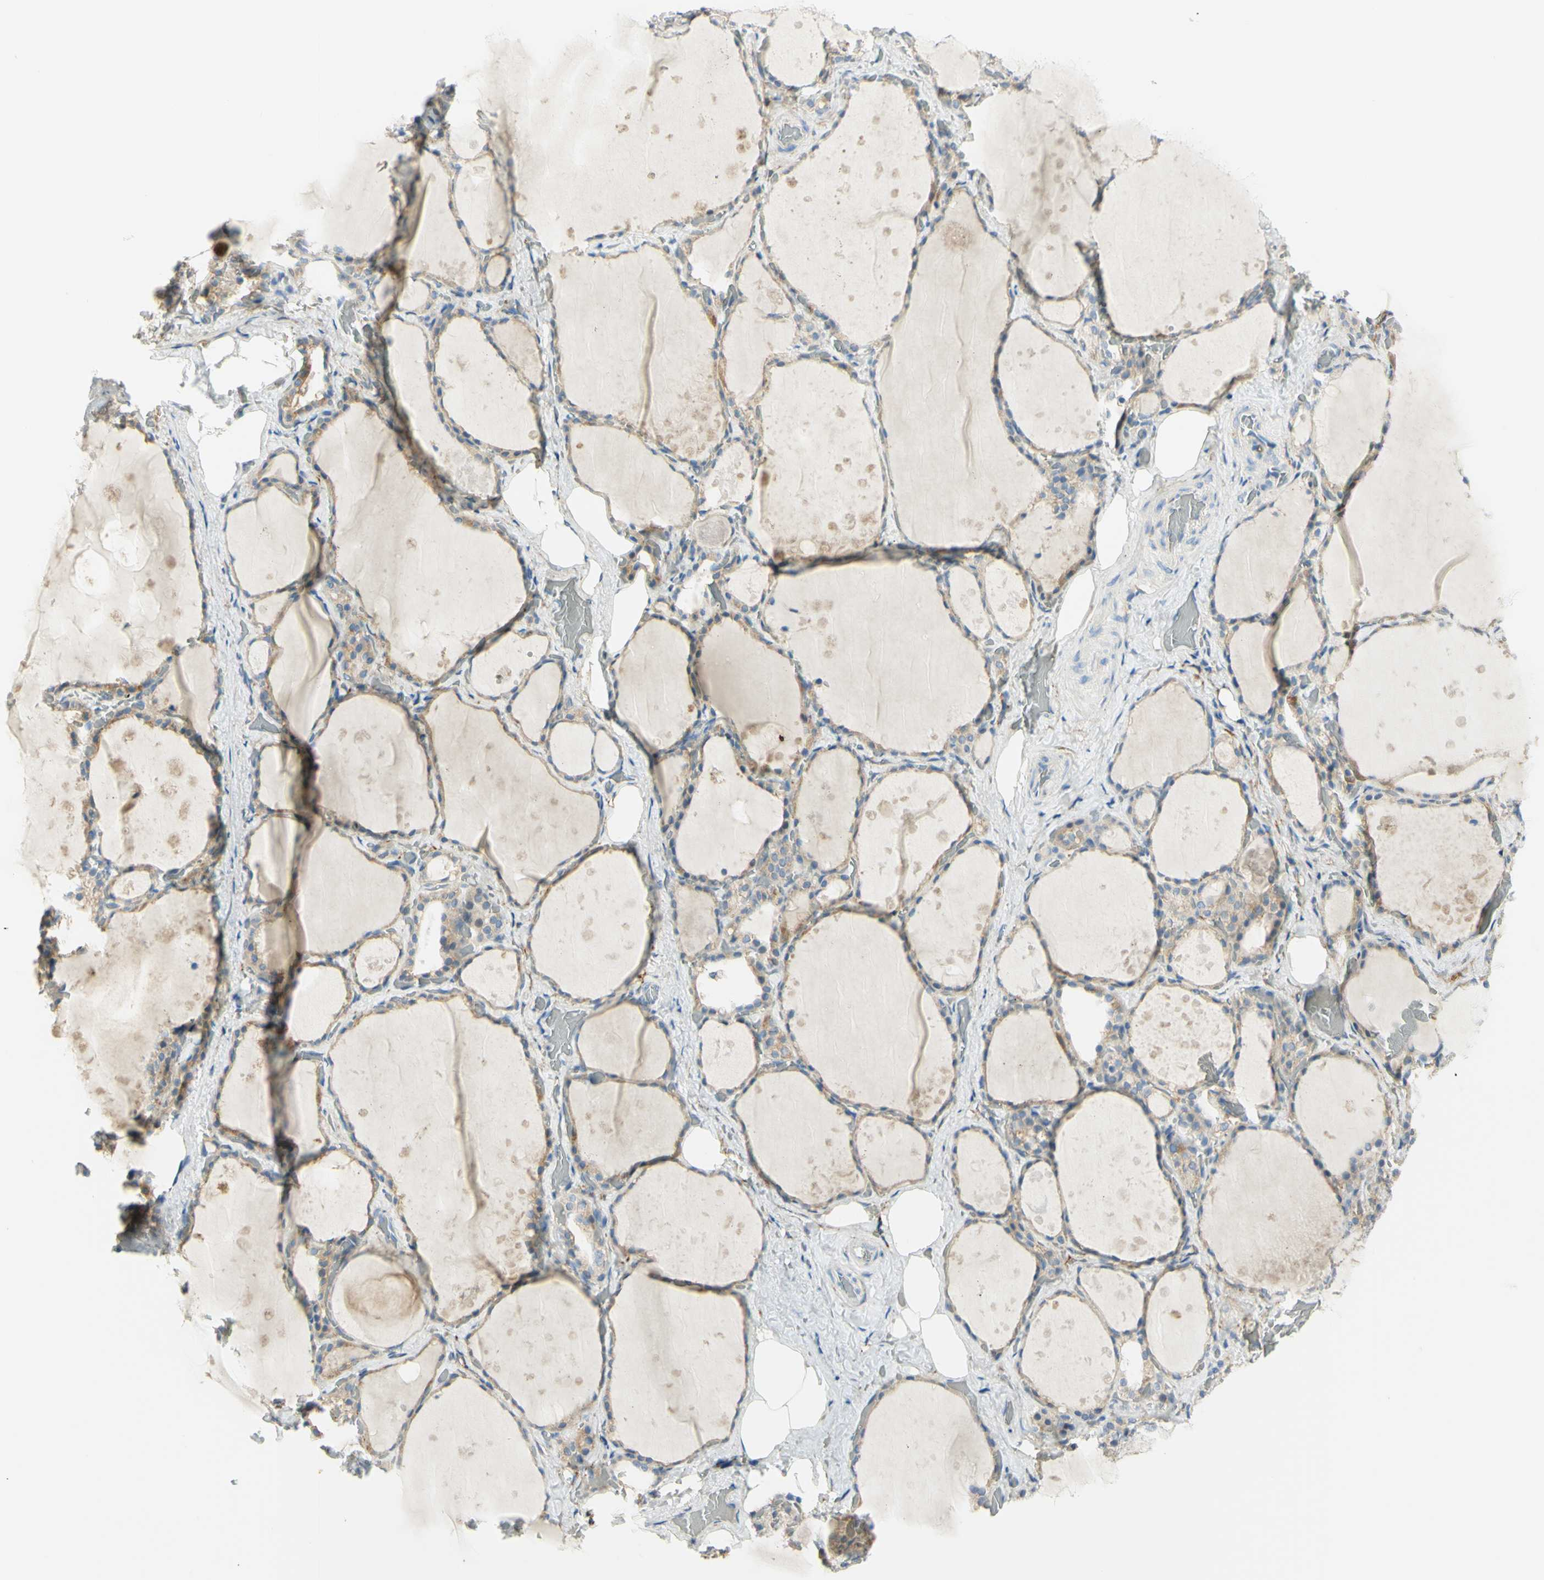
{"staining": {"intensity": "moderate", "quantity": "25%-75%", "location": "cytoplasmic/membranous"}, "tissue": "thyroid gland", "cell_type": "Glandular cells", "image_type": "normal", "snomed": [{"axis": "morphology", "description": "Normal tissue, NOS"}, {"axis": "topography", "description": "Thyroid gland"}], "caption": "IHC staining of benign thyroid gland, which exhibits medium levels of moderate cytoplasmic/membranous expression in about 25%-75% of glandular cells indicating moderate cytoplasmic/membranous protein expression. The staining was performed using DAB (3,3'-diaminobenzidine) (brown) for protein detection and nuclei were counterstained in hematoxylin (blue).", "gene": "GCNT3", "patient": {"sex": "male", "age": 61}}